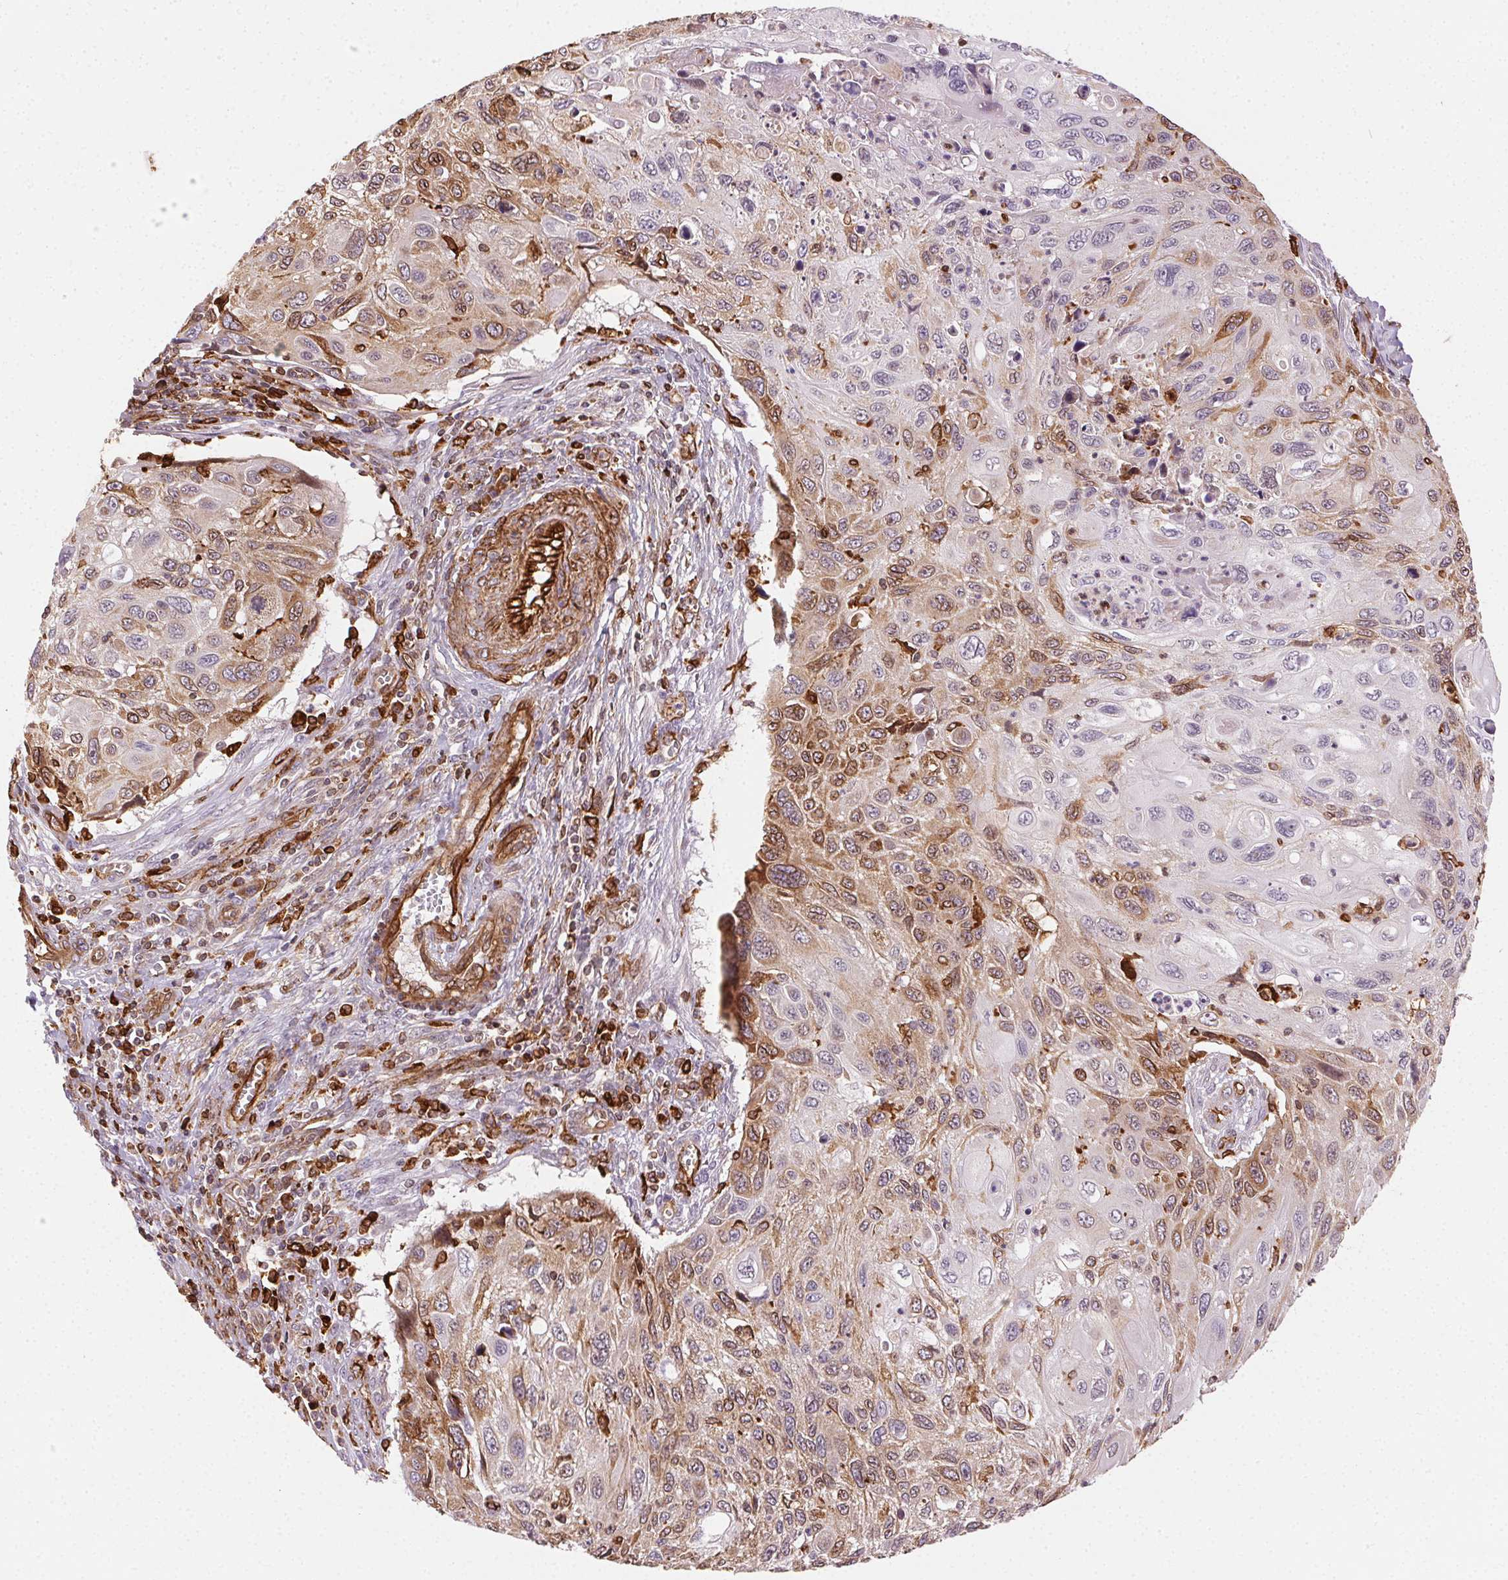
{"staining": {"intensity": "weak", "quantity": "<25%", "location": "cytoplasmic/membranous"}, "tissue": "cervical cancer", "cell_type": "Tumor cells", "image_type": "cancer", "snomed": [{"axis": "morphology", "description": "Squamous cell carcinoma, NOS"}, {"axis": "topography", "description": "Cervix"}], "caption": "The image displays no staining of tumor cells in squamous cell carcinoma (cervical).", "gene": "RNASET2", "patient": {"sex": "female", "age": 70}}